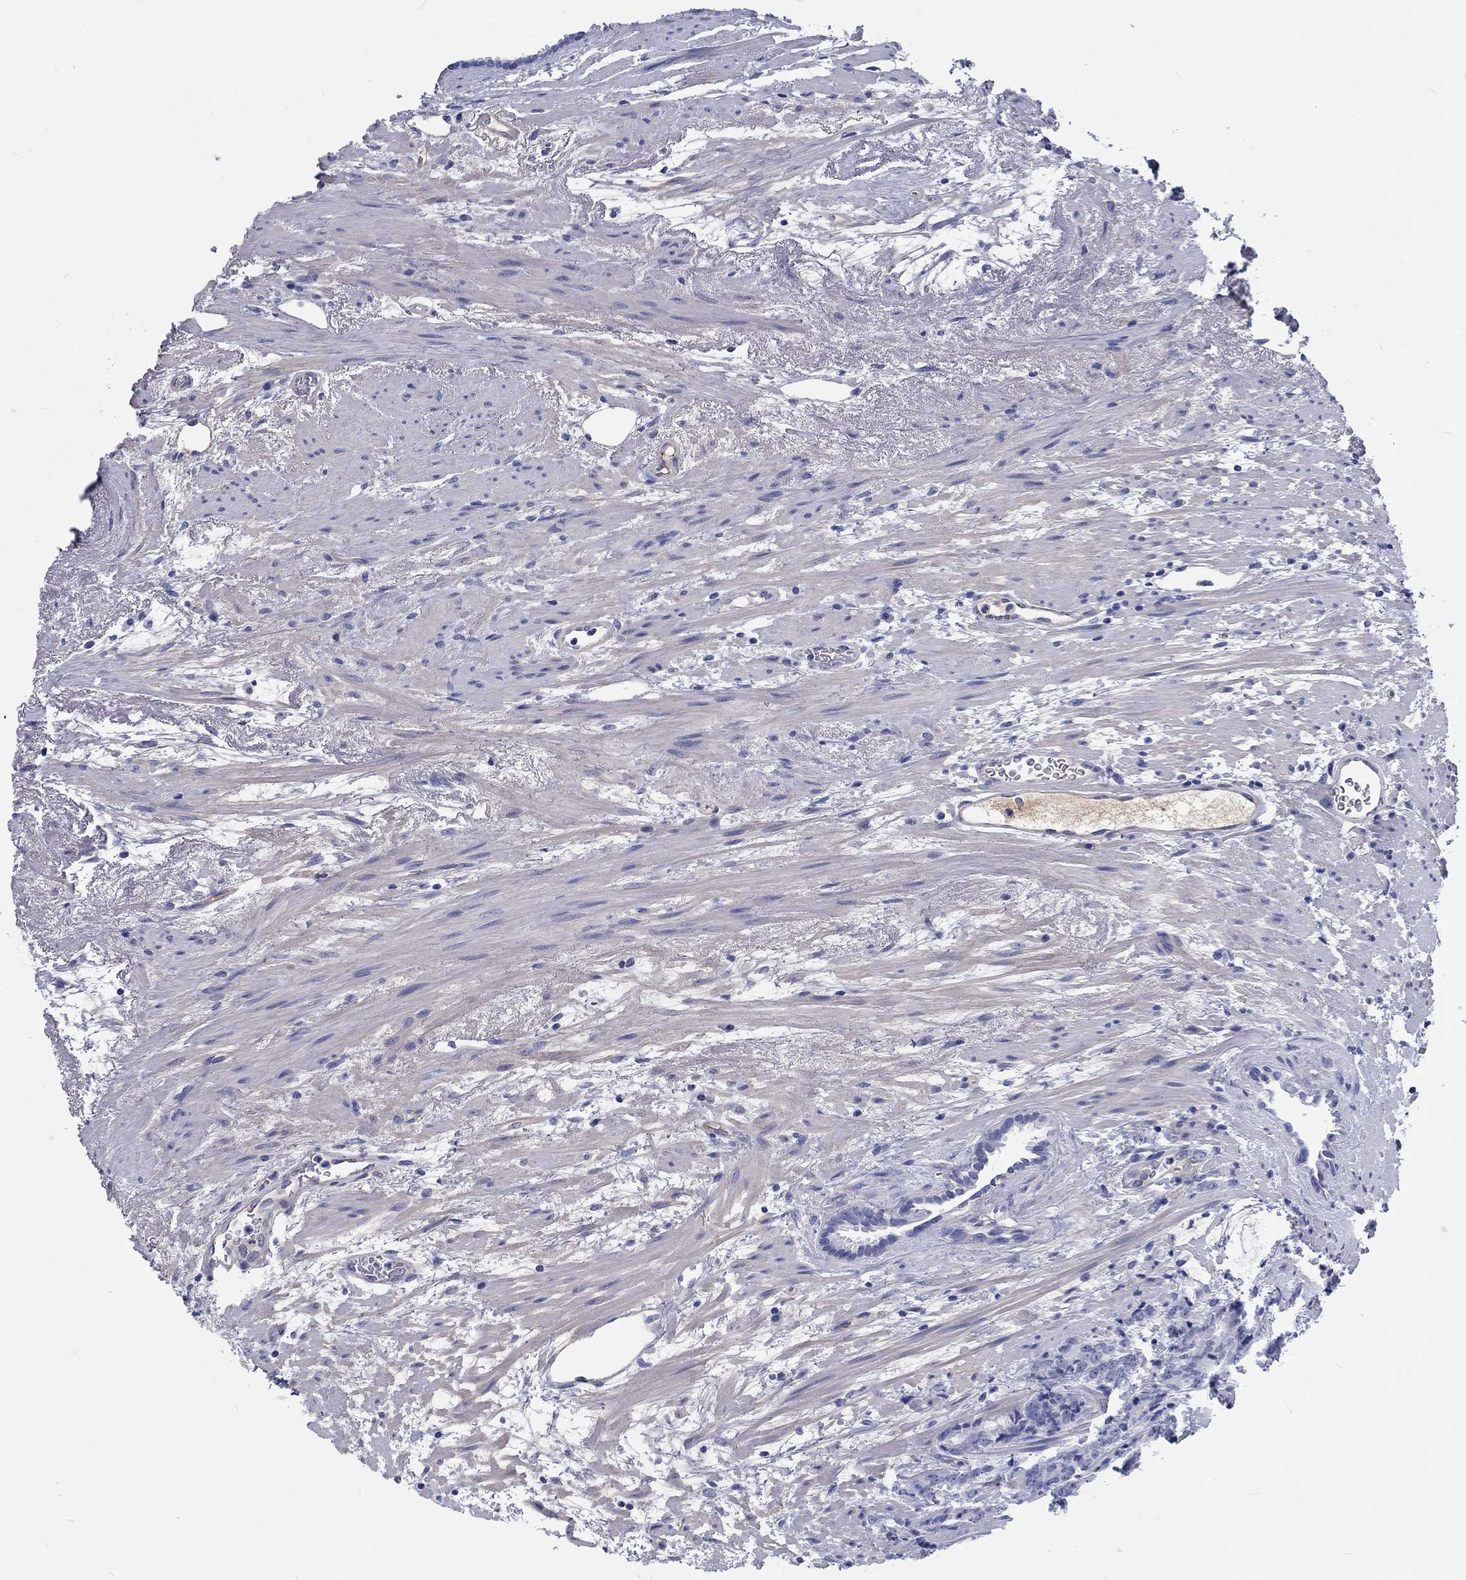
{"staining": {"intensity": "negative", "quantity": "none", "location": "none"}, "tissue": "prostate cancer", "cell_type": "Tumor cells", "image_type": "cancer", "snomed": [{"axis": "morphology", "description": "Adenocarcinoma, NOS"}, {"axis": "topography", "description": "Prostate"}], "caption": "Immunohistochemistry (IHC) of human prostate cancer (adenocarcinoma) shows no staining in tumor cells.", "gene": "CDY2B", "patient": {"sex": "male", "age": 71}}